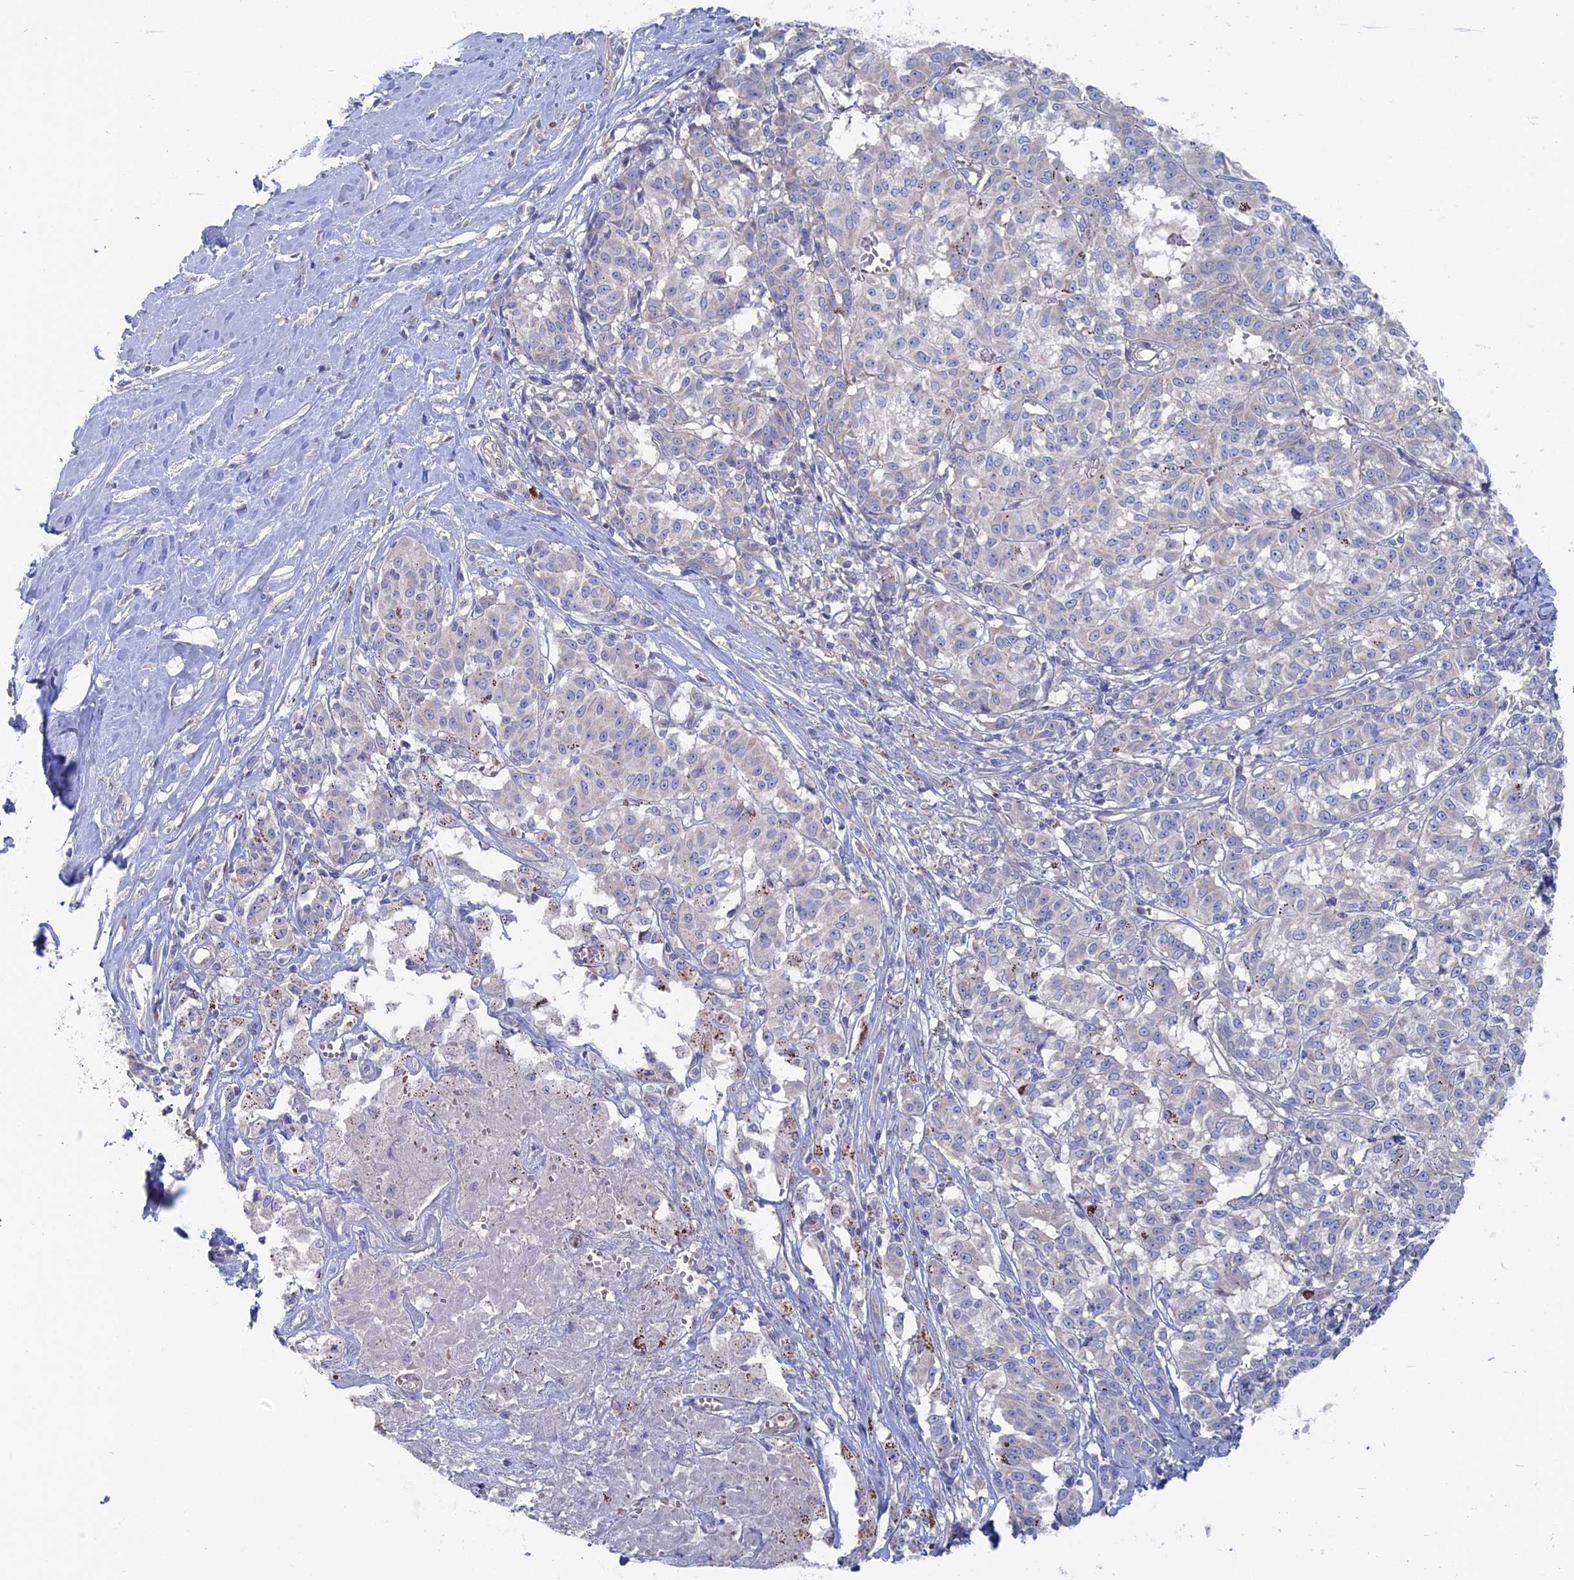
{"staining": {"intensity": "negative", "quantity": "none", "location": "none"}, "tissue": "melanoma", "cell_type": "Tumor cells", "image_type": "cancer", "snomed": [{"axis": "morphology", "description": "Malignant melanoma, NOS"}, {"axis": "topography", "description": "Skin"}], "caption": "The image reveals no staining of tumor cells in melanoma. (IHC, brightfield microscopy, high magnification).", "gene": "TBC1D30", "patient": {"sex": "female", "age": 72}}